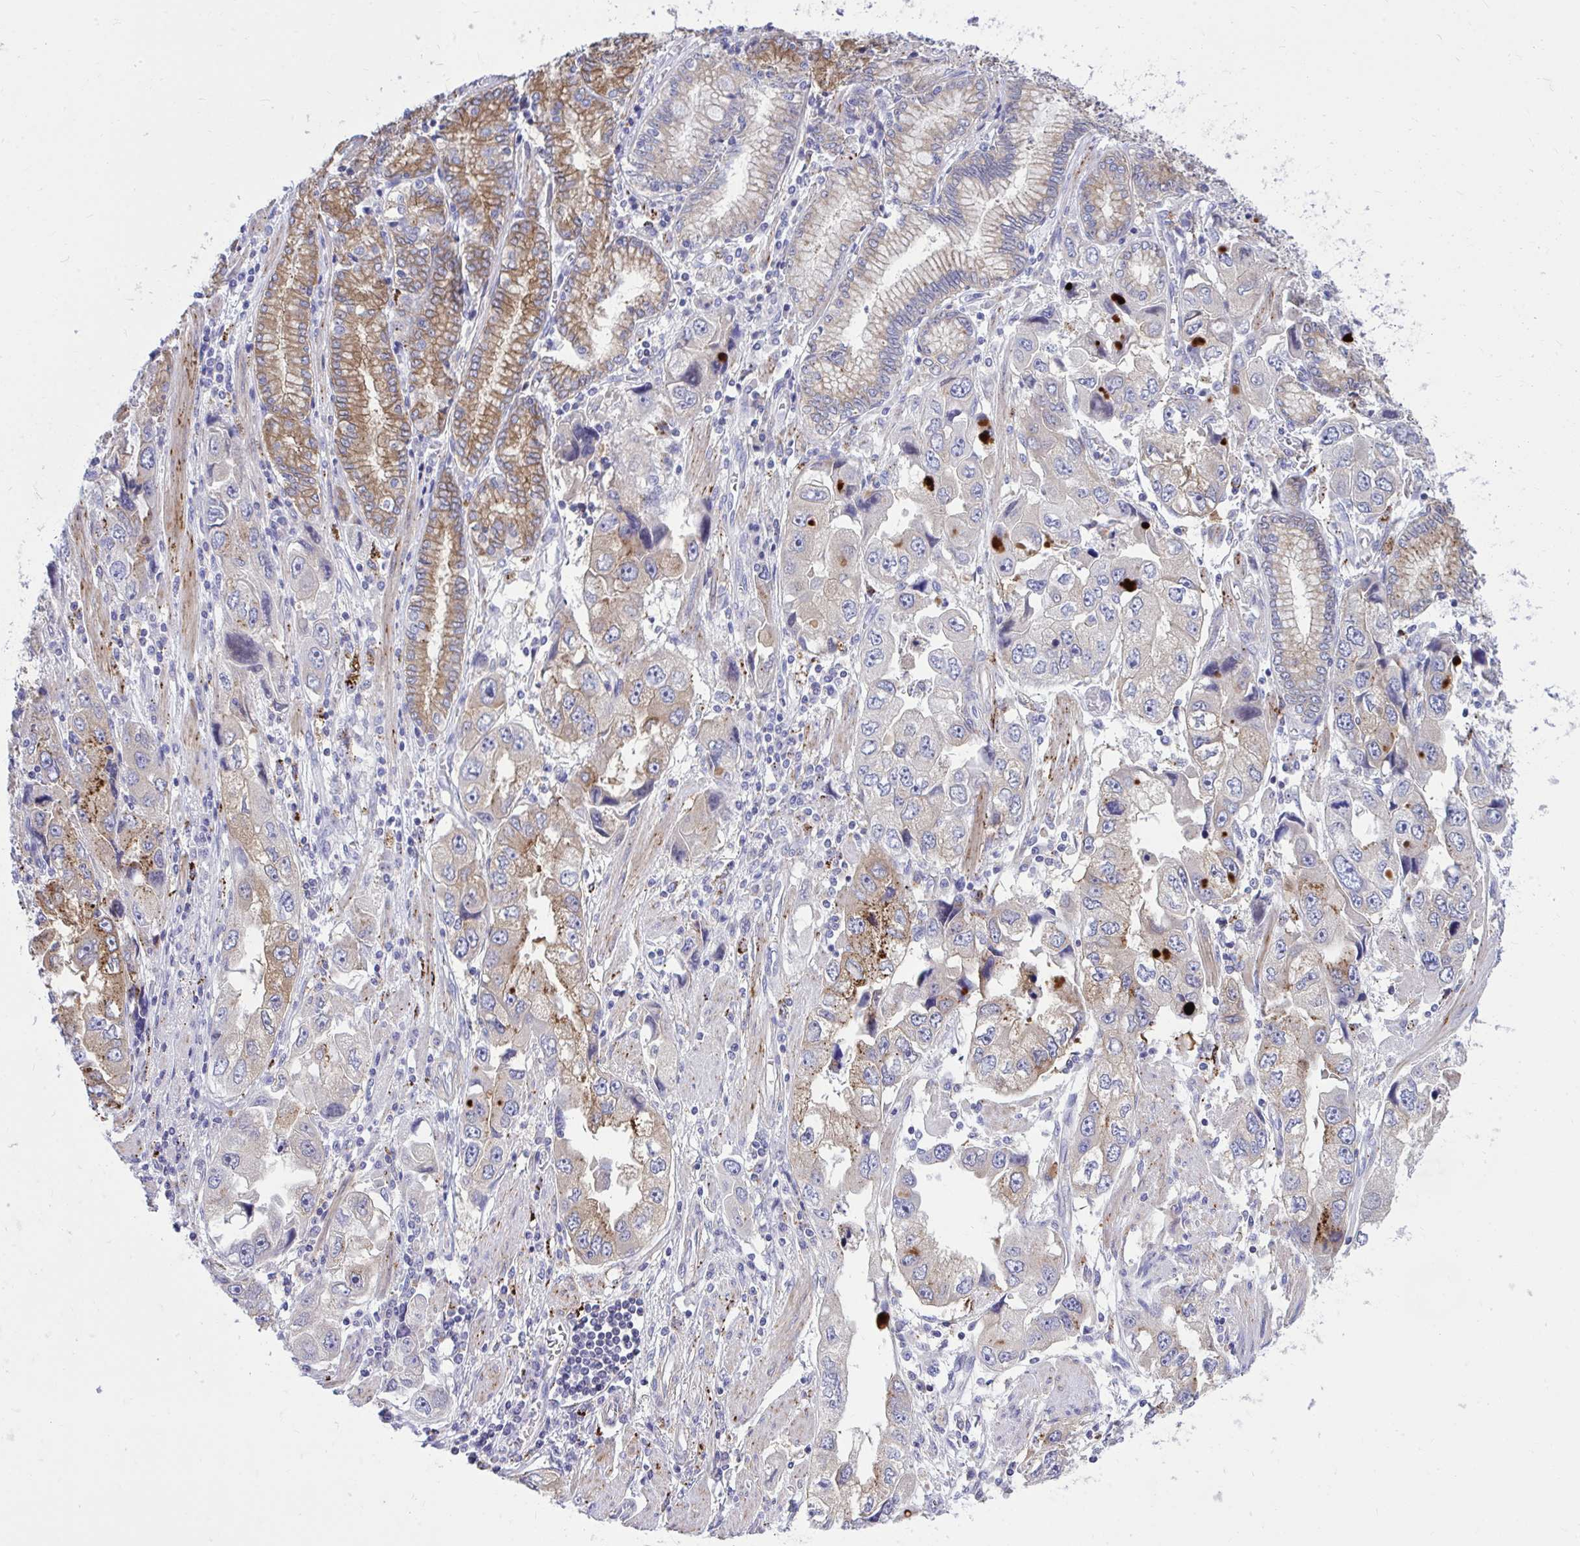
{"staining": {"intensity": "moderate", "quantity": "25%-75%", "location": "cytoplasmic/membranous"}, "tissue": "stomach cancer", "cell_type": "Tumor cells", "image_type": "cancer", "snomed": [{"axis": "morphology", "description": "Adenocarcinoma, NOS"}, {"axis": "topography", "description": "Stomach, lower"}], "caption": "Tumor cells show medium levels of moderate cytoplasmic/membranous staining in about 25%-75% of cells in human stomach cancer (adenocarcinoma).", "gene": "TP53I11", "patient": {"sex": "female", "age": 93}}